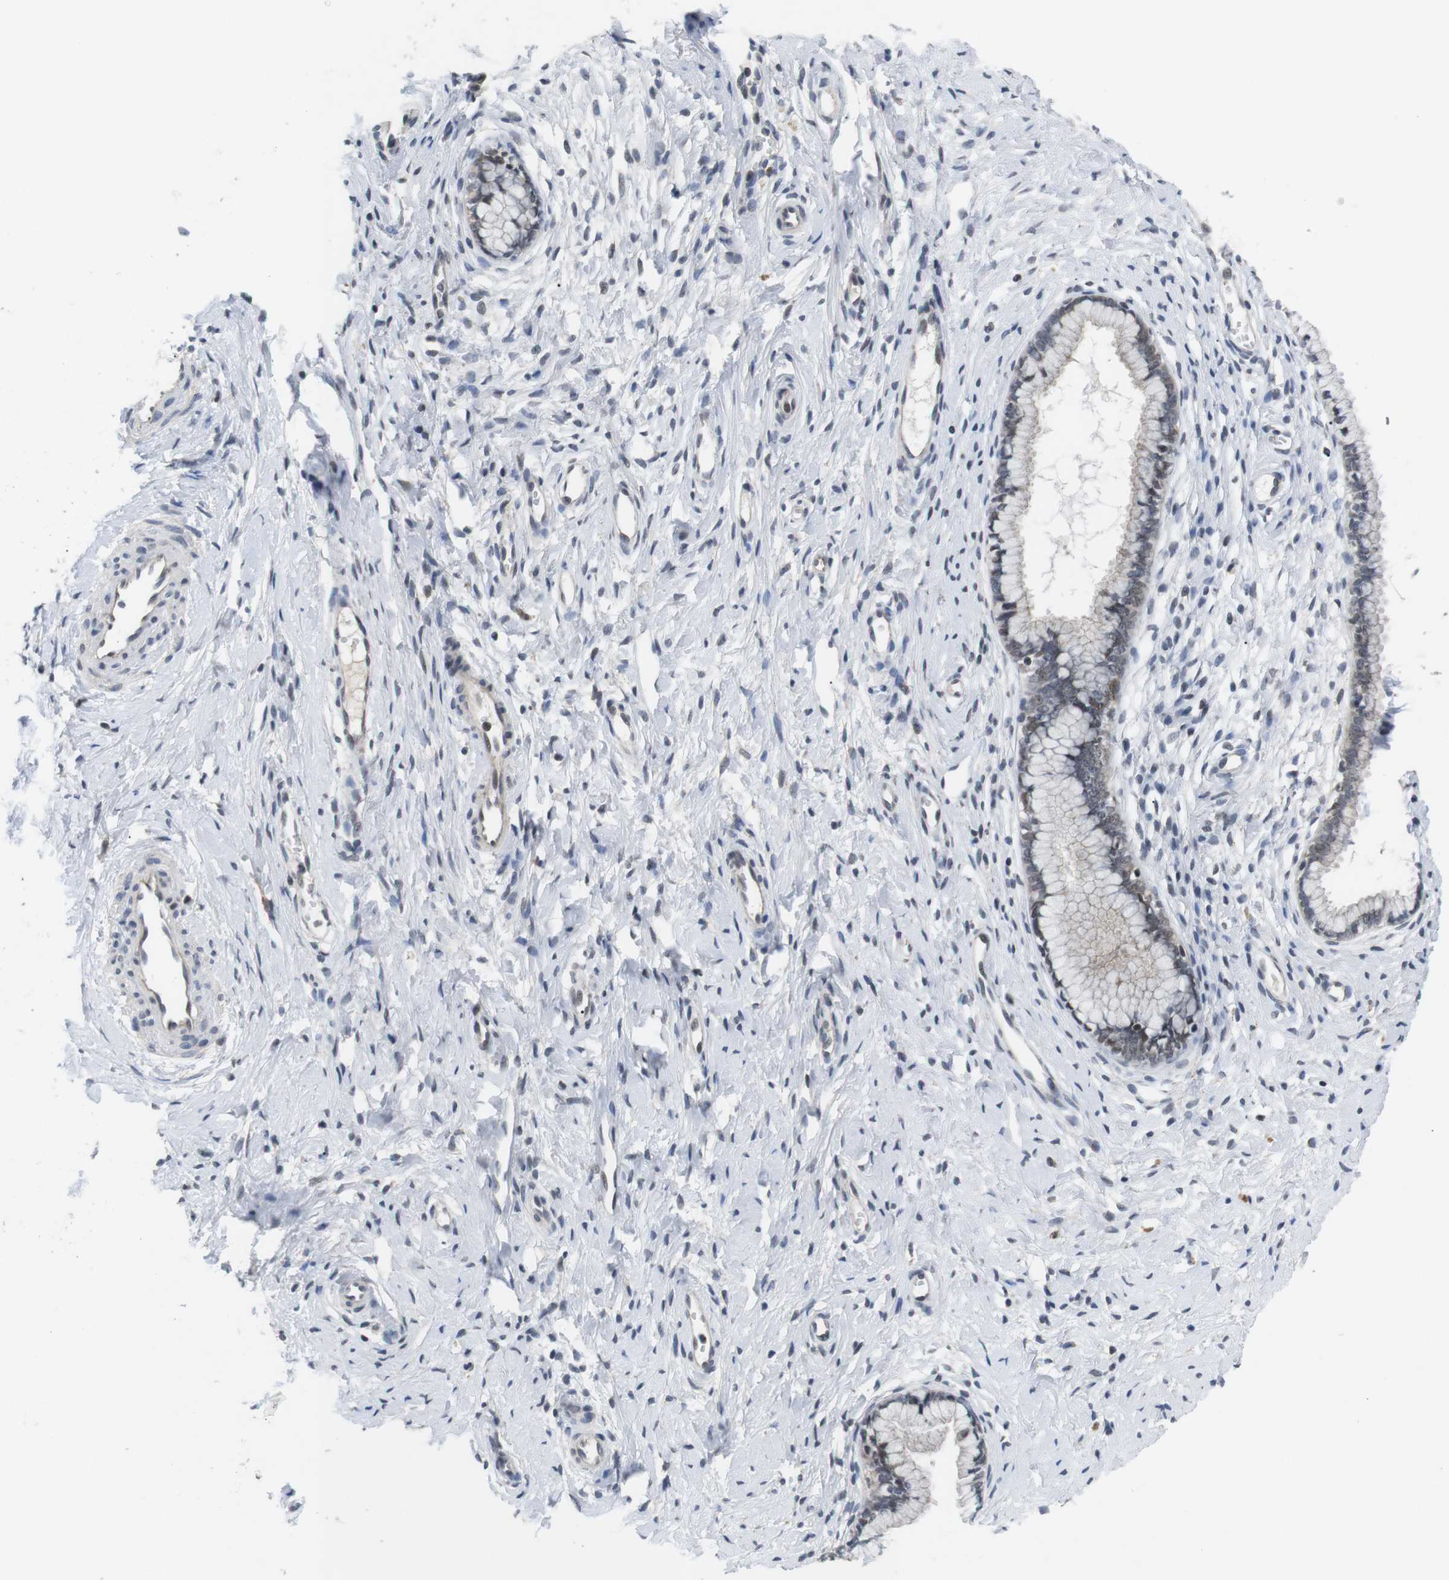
{"staining": {"intensity": "weak", "quantity": "<25%", "location": "nuclear"}, "tissue": "cervix", "cell_type": "Glandular cells", "image_type": "normal", "snomed": [{"axis": "morphology", "description": "Normal tissue, NOS"}, {"axis": "topography", "description": "Cervix"}], "caption": "High magnification brightfield microscopy of normal cervix stained with DAB (3,3'-diaminobenzidine) (brown) and counterstained with hematoxylin (blue): glandular cells show no significant positivity.", "gene": "NECTIN1", "patient": {"sex": "female", "age": 65}}